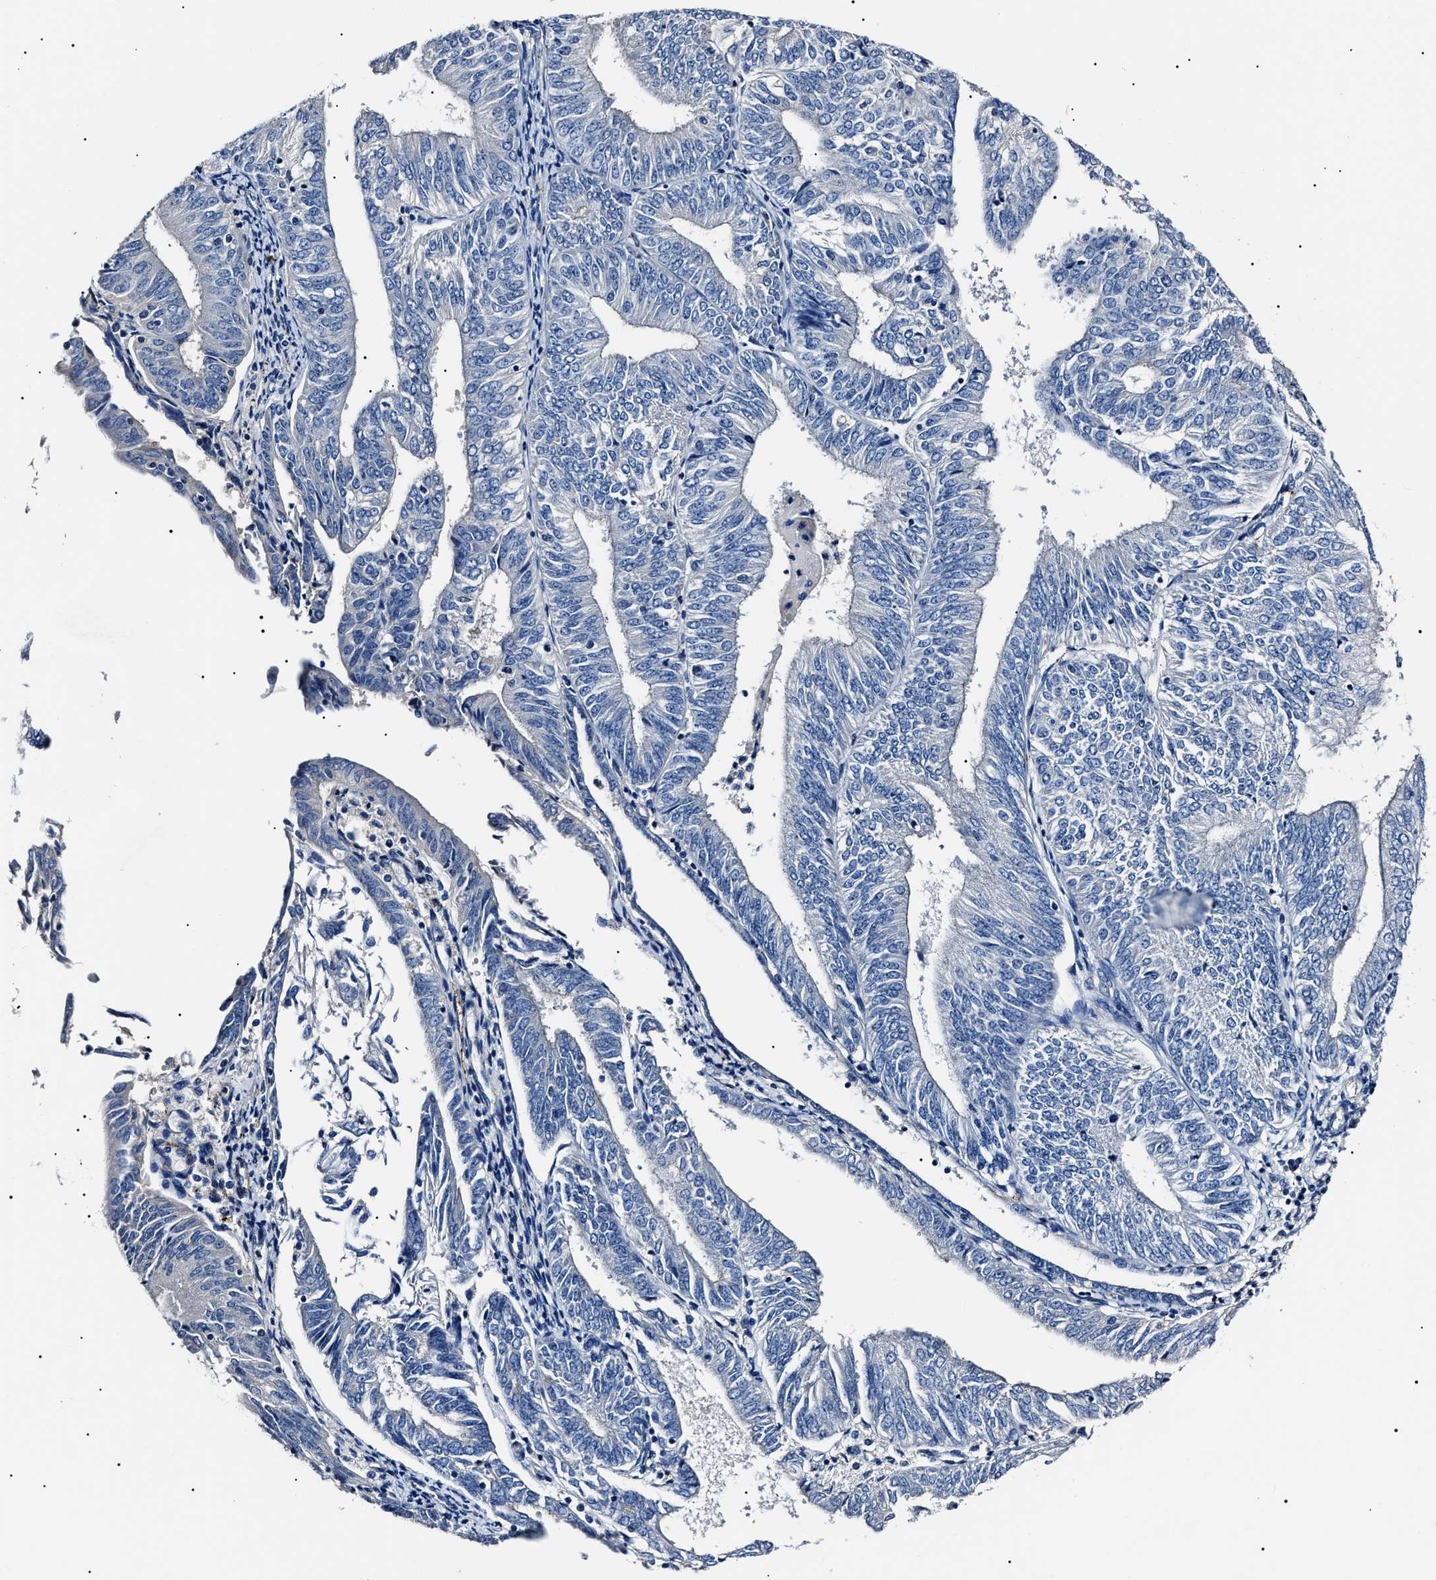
{"staining": {"intensity": "negative", "quantity": "none", "location": "none"}, "tissue": "endometrial cancer", "cell_type": "Tumor cells", "image_type": "cancer", "snomed": [{"axis": "morphology", "description": "Adenocarcinoma, NOS"}, {"axis": "topography", "description": "Endometrium"}], "caption": "Adenocarcinoma (endometrial) was stained to show a protein in brown. There is no significant expression in tumor cells.", "gene": "KLHL42", "patient": {"sex": "female", "age": 58}}